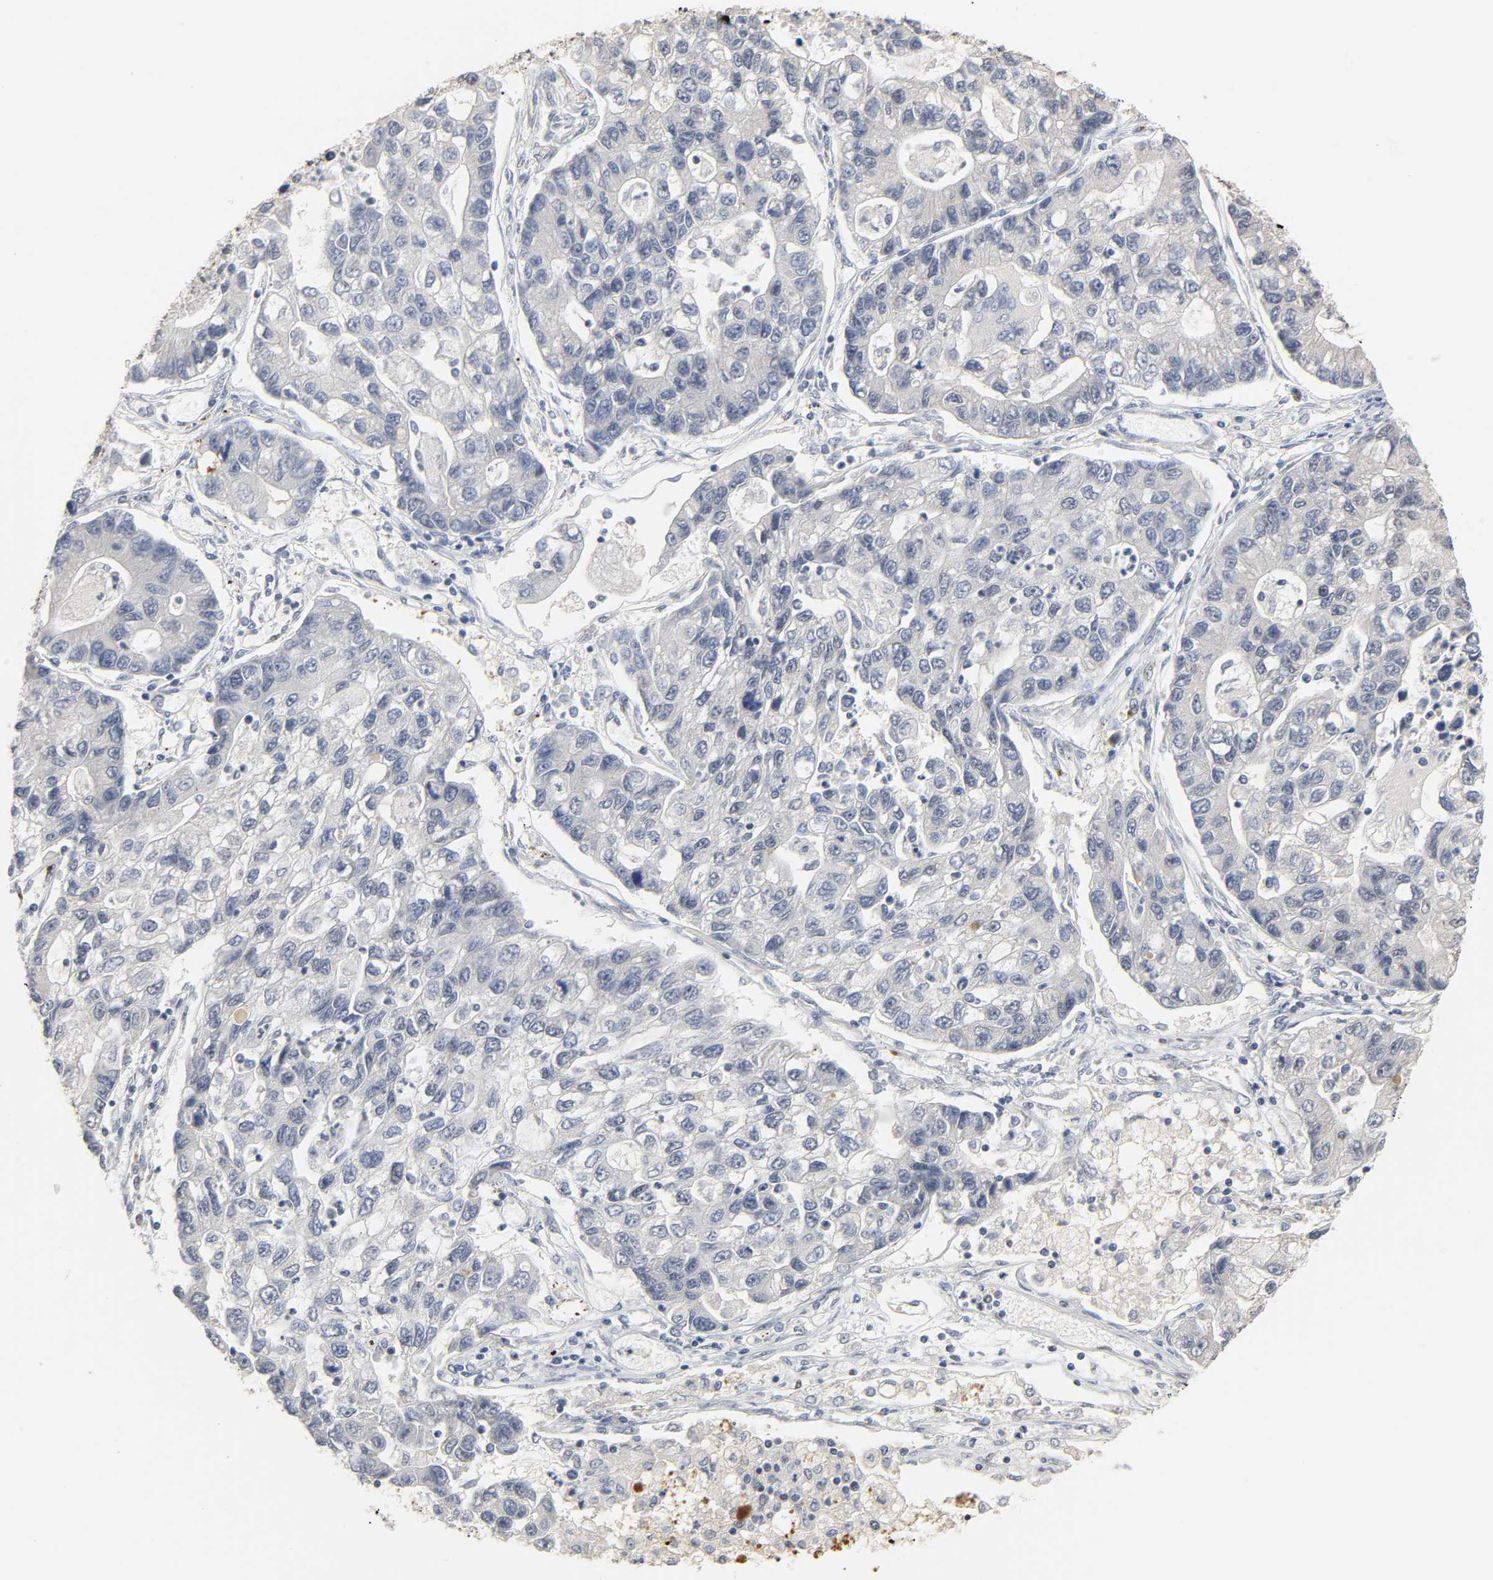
{"staining": {"intensity": "negative", "quantity": "none", "location": "none"}, "tissue": "lung cancer", "cell_type": "Tumor cells", "image_type": "cancer", "snomed": [{"axis": "morphology", "description": "Adenocarcinoma, NOS"}, {"axis": "topography", "description": "Lung"}], "caption": "A micrograph of lung cancer stained for a protein exhibits no brown staining in tumor cells.", "gene": "NCOA6", "patient": {"sex": "female", "age": 51}}